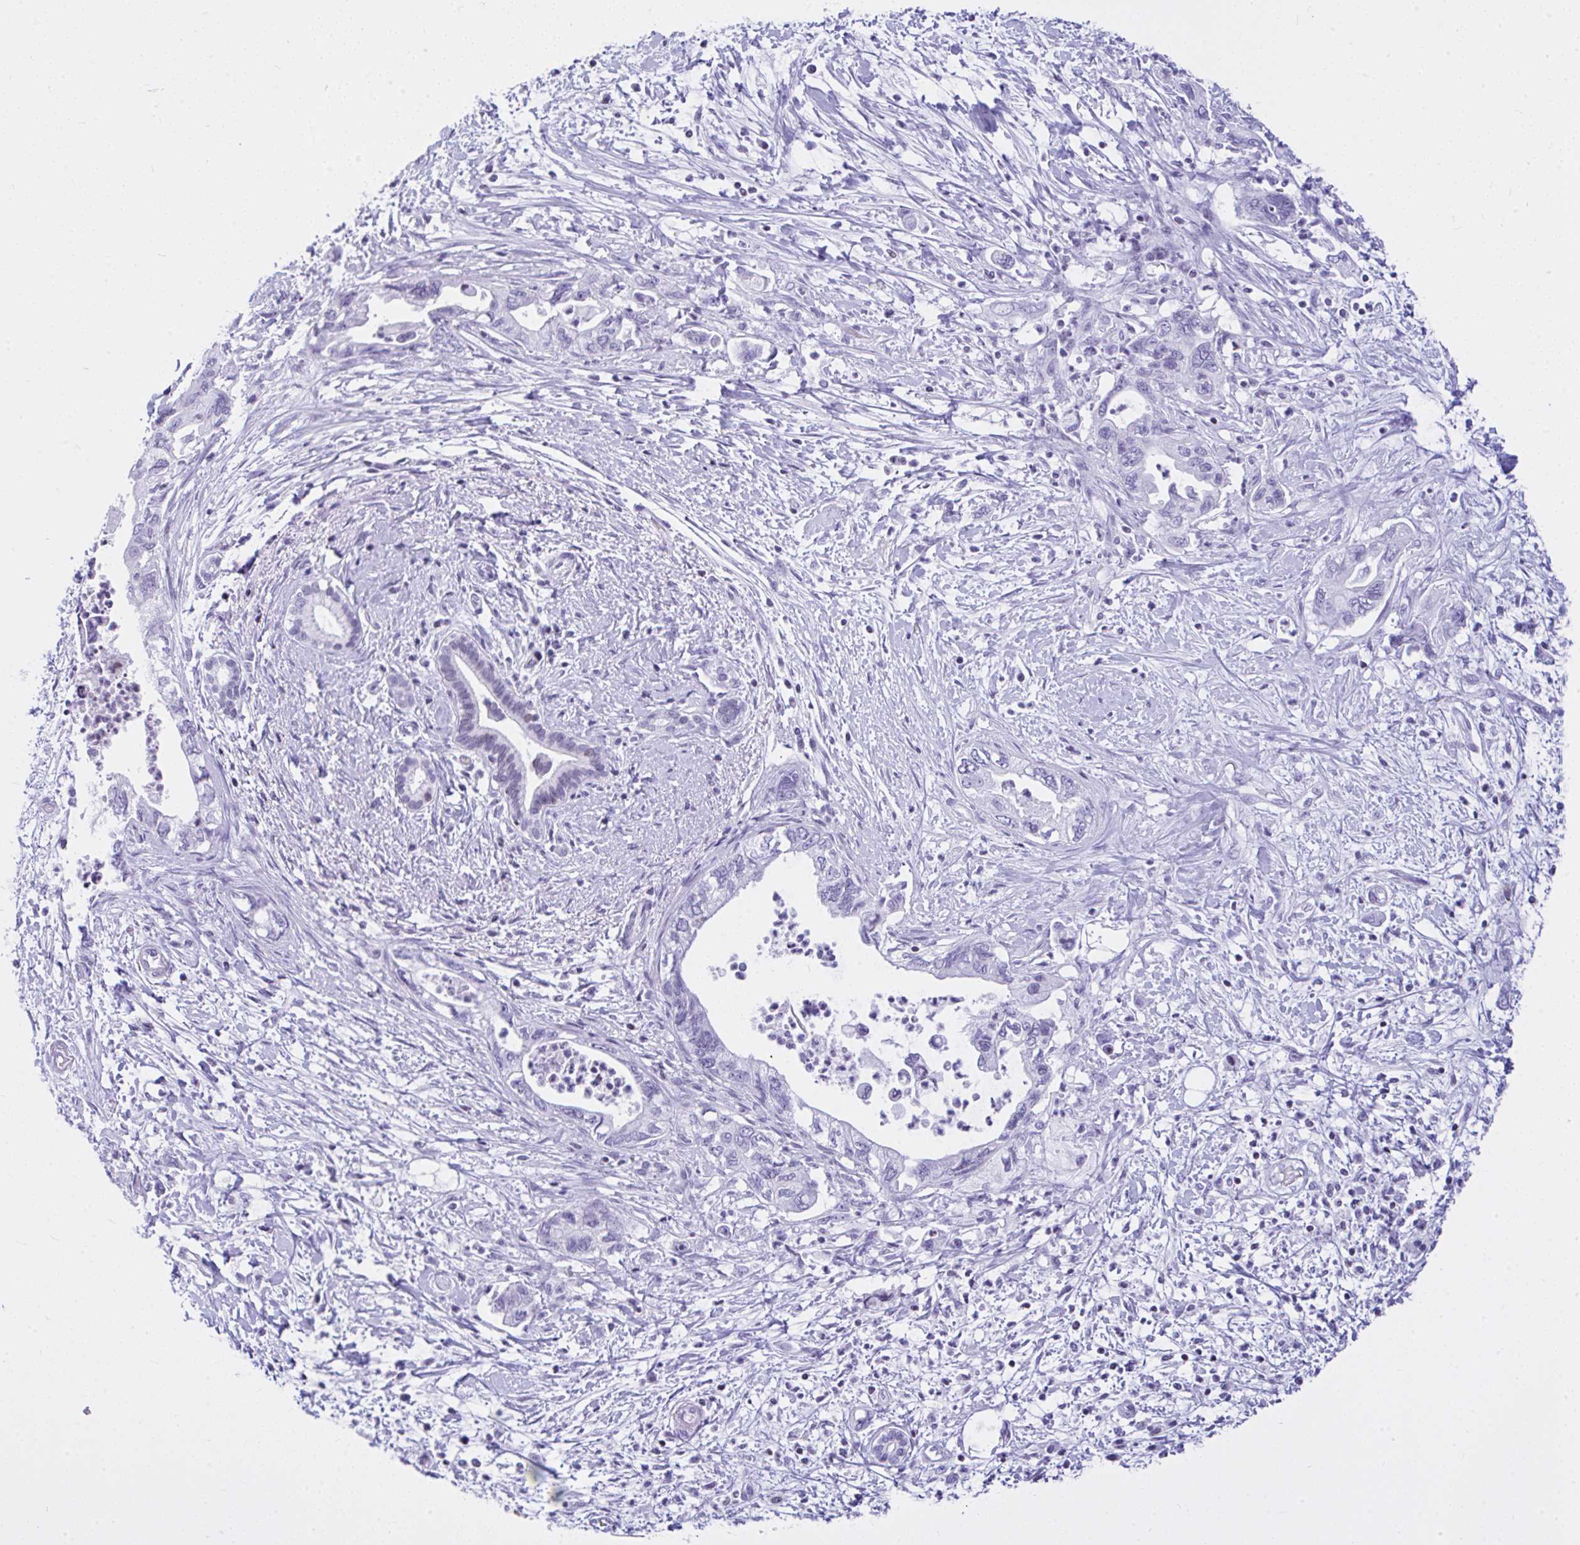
{"staining": {"intensity": "negative", "quantity": "none", "location": "none"}, "tissue": "pancreatic cancer", "cell_type": "Tumor cells", "image_type": "cancer", "snomed": [{"axis": "morphology", "description": "Adenocarcinoma, NOS"}, {"axis": "topography", "description": "Pancreas"}], "caption": "A histopathology image of human adenocarcinoma (pancreatic) is negative for staining in tumor cells. (Stains: DAB (3,3'-diaminobenzidine) IHC with hematoxylin counter stain, Microscopy: brightfield microscopy at high magnification).", "gene": "KRT27", "patient": {"sex": "female", "age": 73}}